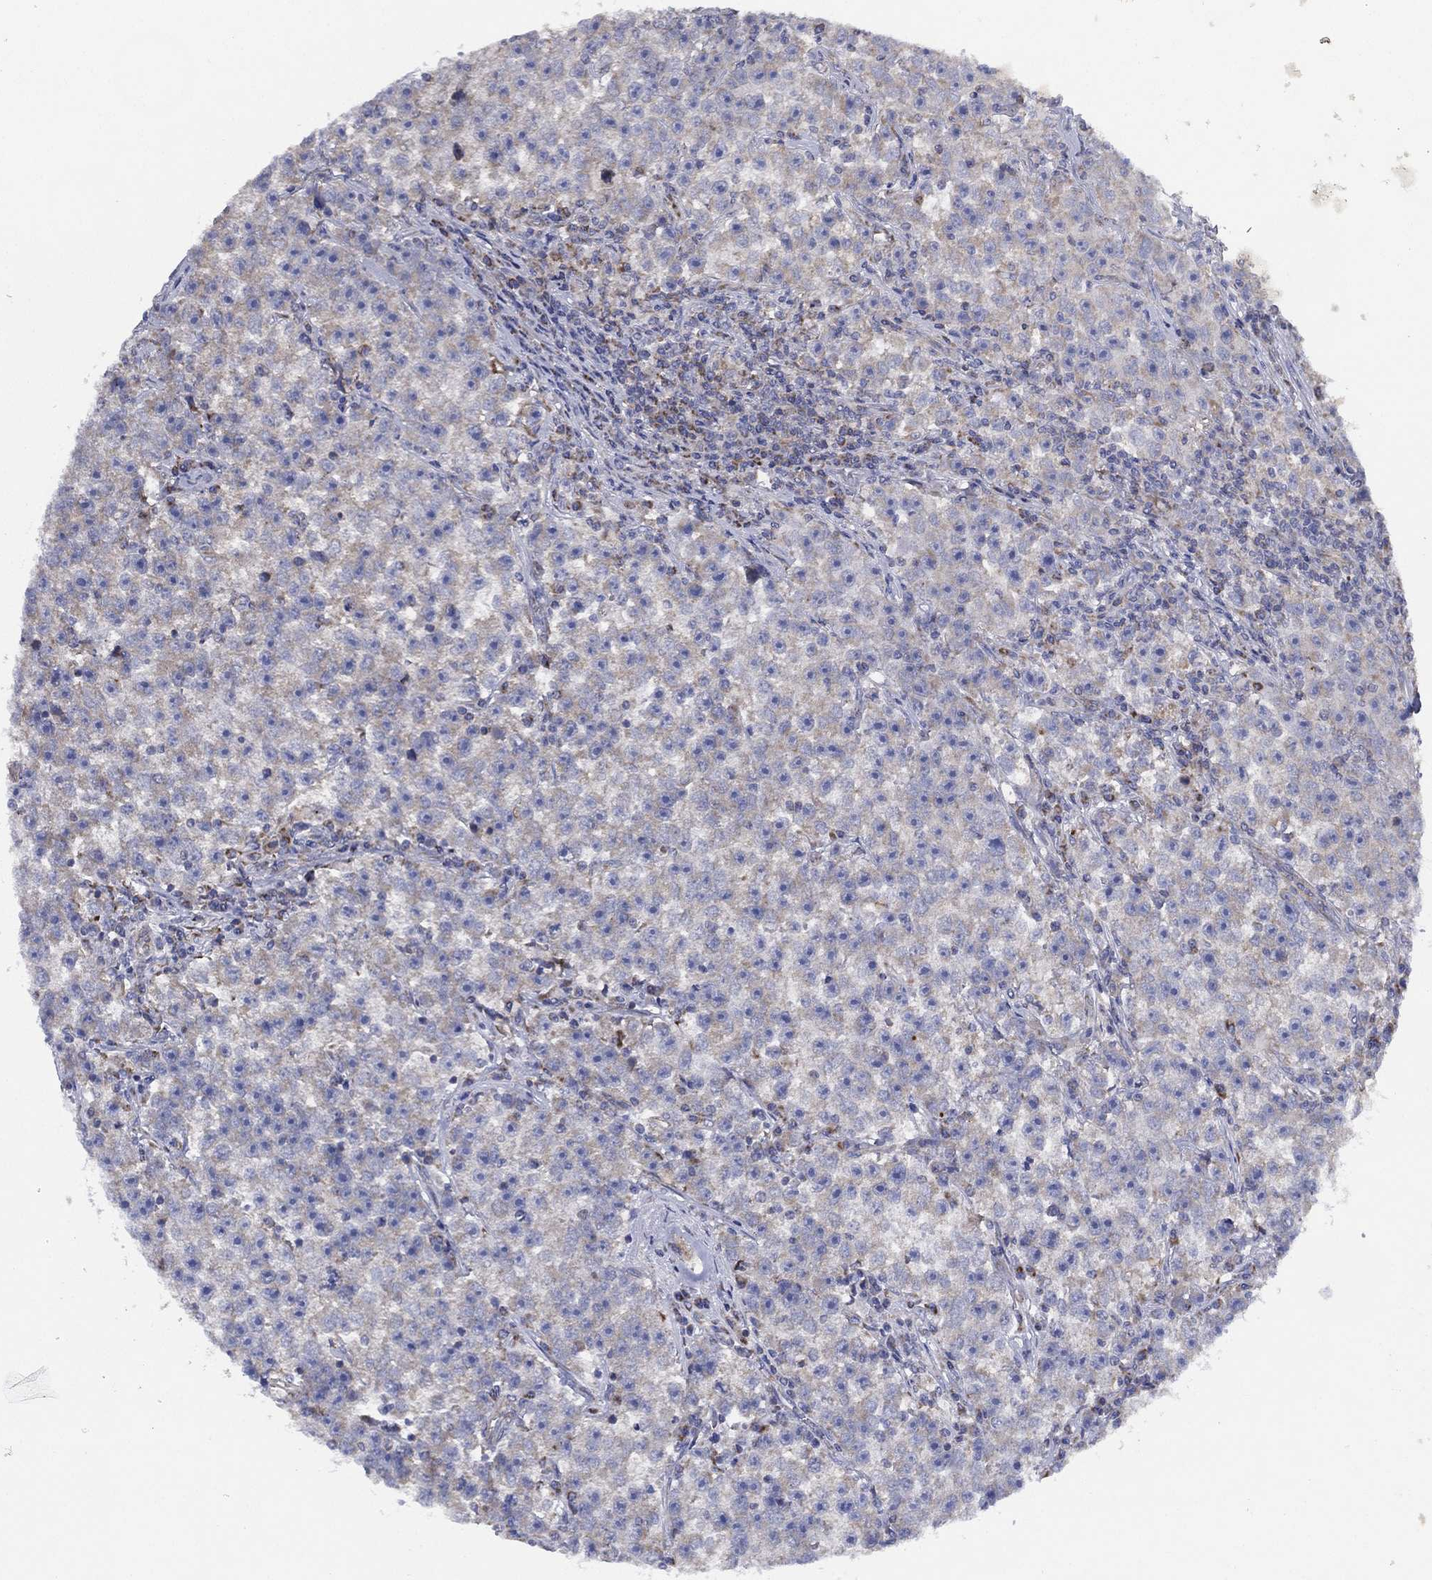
{"staining": {"intensity": "weak", "quantity": "<25%", "location": "cytoplasmic/membranous"}, "tissue": "testis cancer", "cell_type": "Tumor cells", "image_type": "cancer", "snomed": [{"axis": "morphology", "description": "Seminoma, NOS"}, {"axis": "topography", "description": "Testis"}], "caption": "Human seminoma (testis) stained for a protein using IHC displays no staining in tumor cells.", "gene": "ZNF223", "patient": {"sex": "male", "age": 22}}